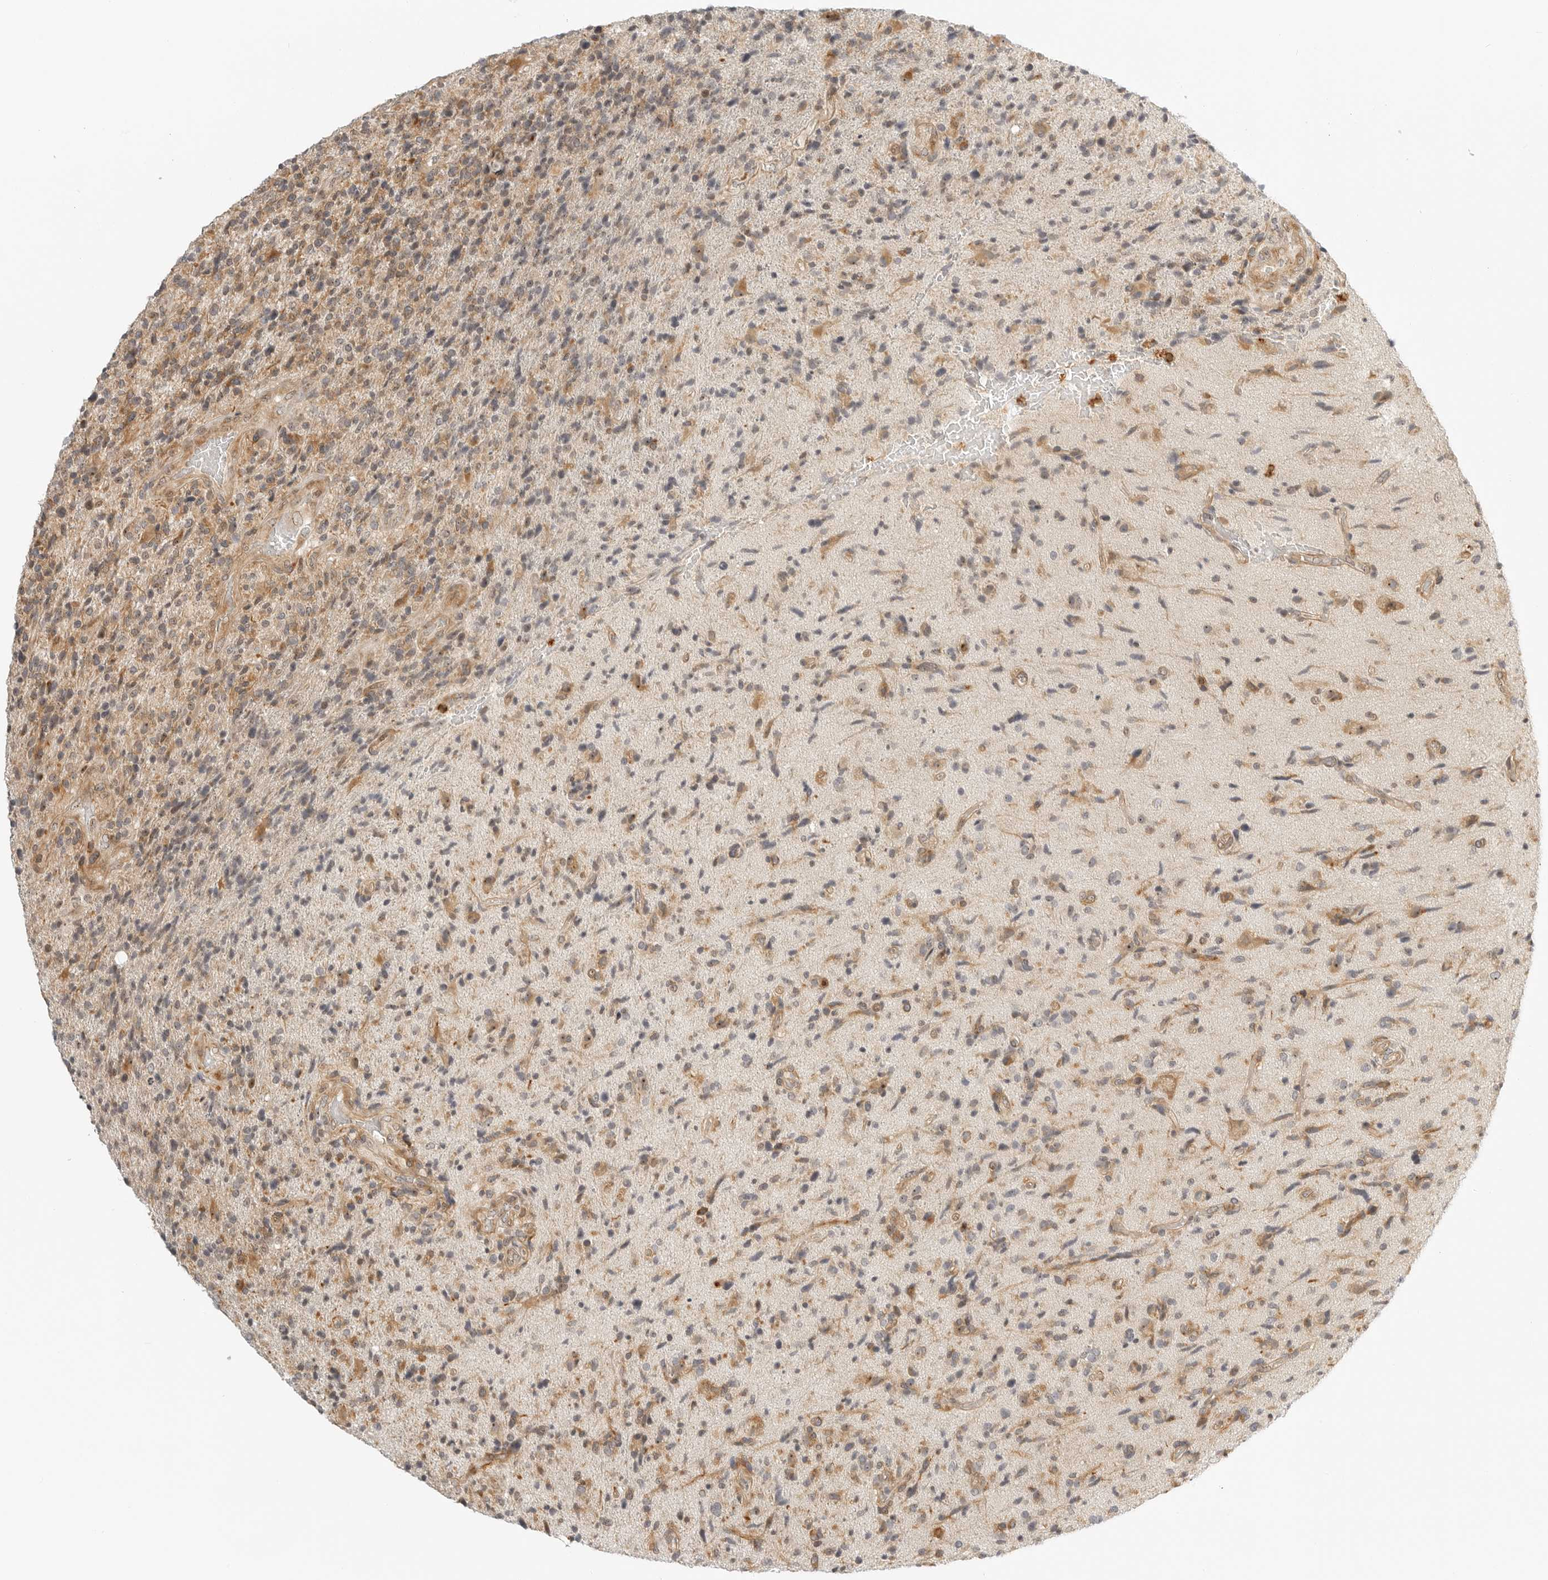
{"staining": {"intensity": "weak", "quantity": "25%-75%", "location": "cytoplasmic/membranous"}, "tissue": "glioma", "cell_type": "Tumor cells", "image_type": "cancer", "snomed": [{"axis": "morphology", "description": "Glioma, malignant, High grade"}, {"axis": "topography", "description": "Brain"}], "caption": "Human glioma stained for a protein (brown) exhibits weak cytoplasmic/membranous positive positivity in approximately 25%-75% of tumor cells.", "gene": "DSCC1", "patient": {"sex": "male", "age": 72}}